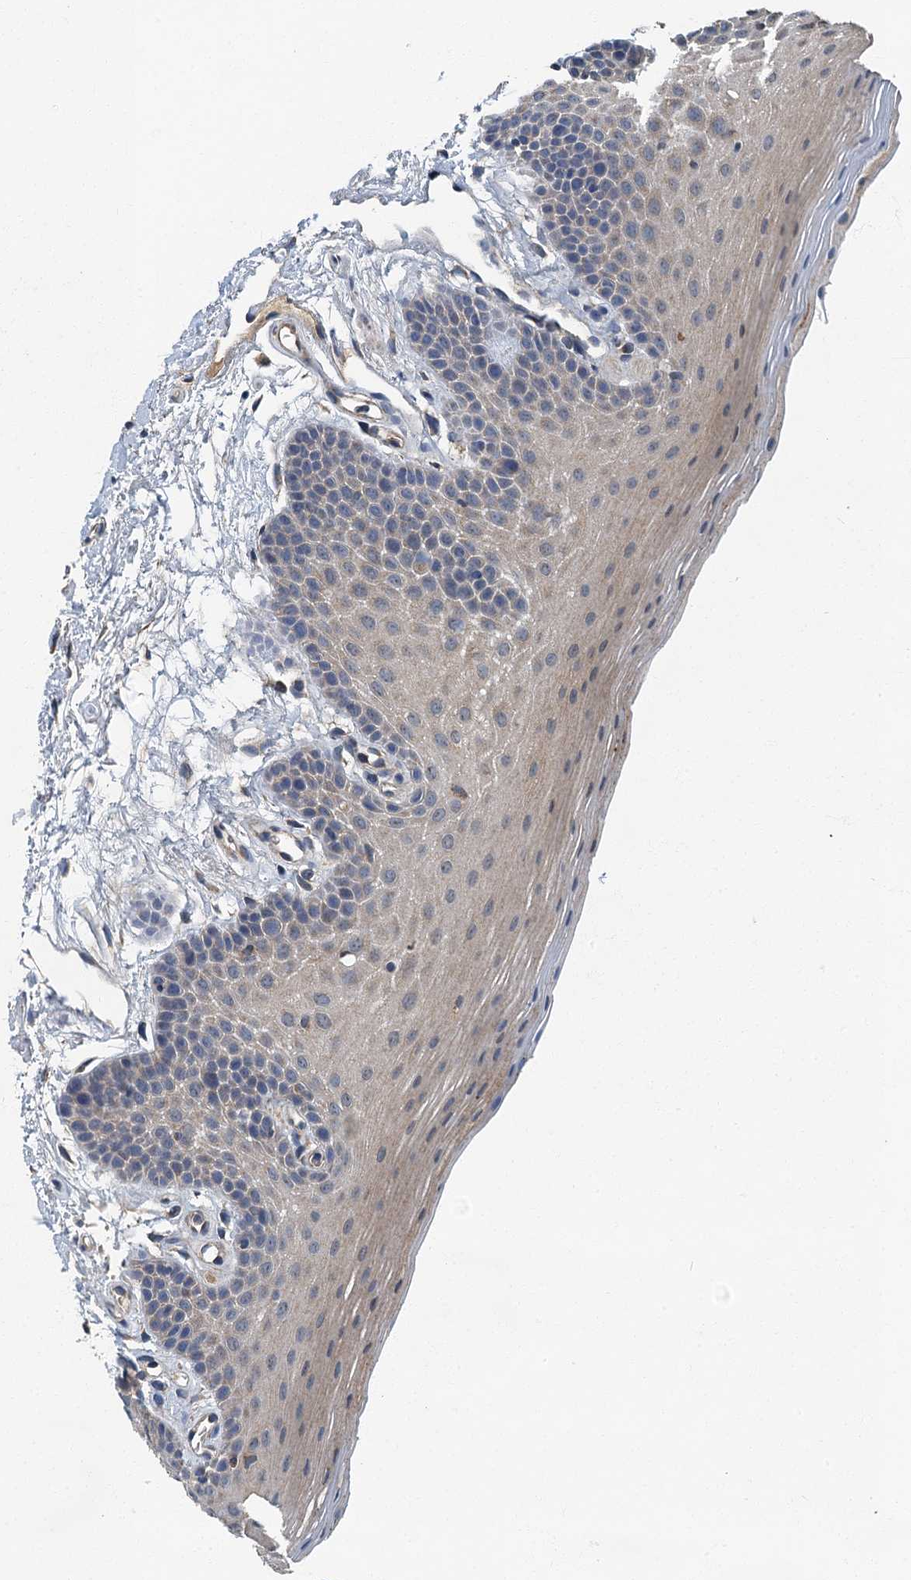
{"staining": {"intensity": "weak", "quantity": "<25%", "location": "cytoplasmic/membranous"}, "tissue": "oral mucosa", "cell_type": "Squamous epithelial cells", "image_type": "normal", "snomed": [{"axis": "morphology", "description": "Normal tissue, NOS"}, {"axis": "topography", "description": "Oral tissue"}], "caption": "High power microscopy image of an immunohistochemistry photomicrograph of benign oral mucosa, revealing no significant expression in squamous epithelial cells. (Brightfield microscopy of DAB immunohistochemistry (IHC) at high magnification).", "gene": "DDX49", "patient": {"sex": "male", "age": 62}}